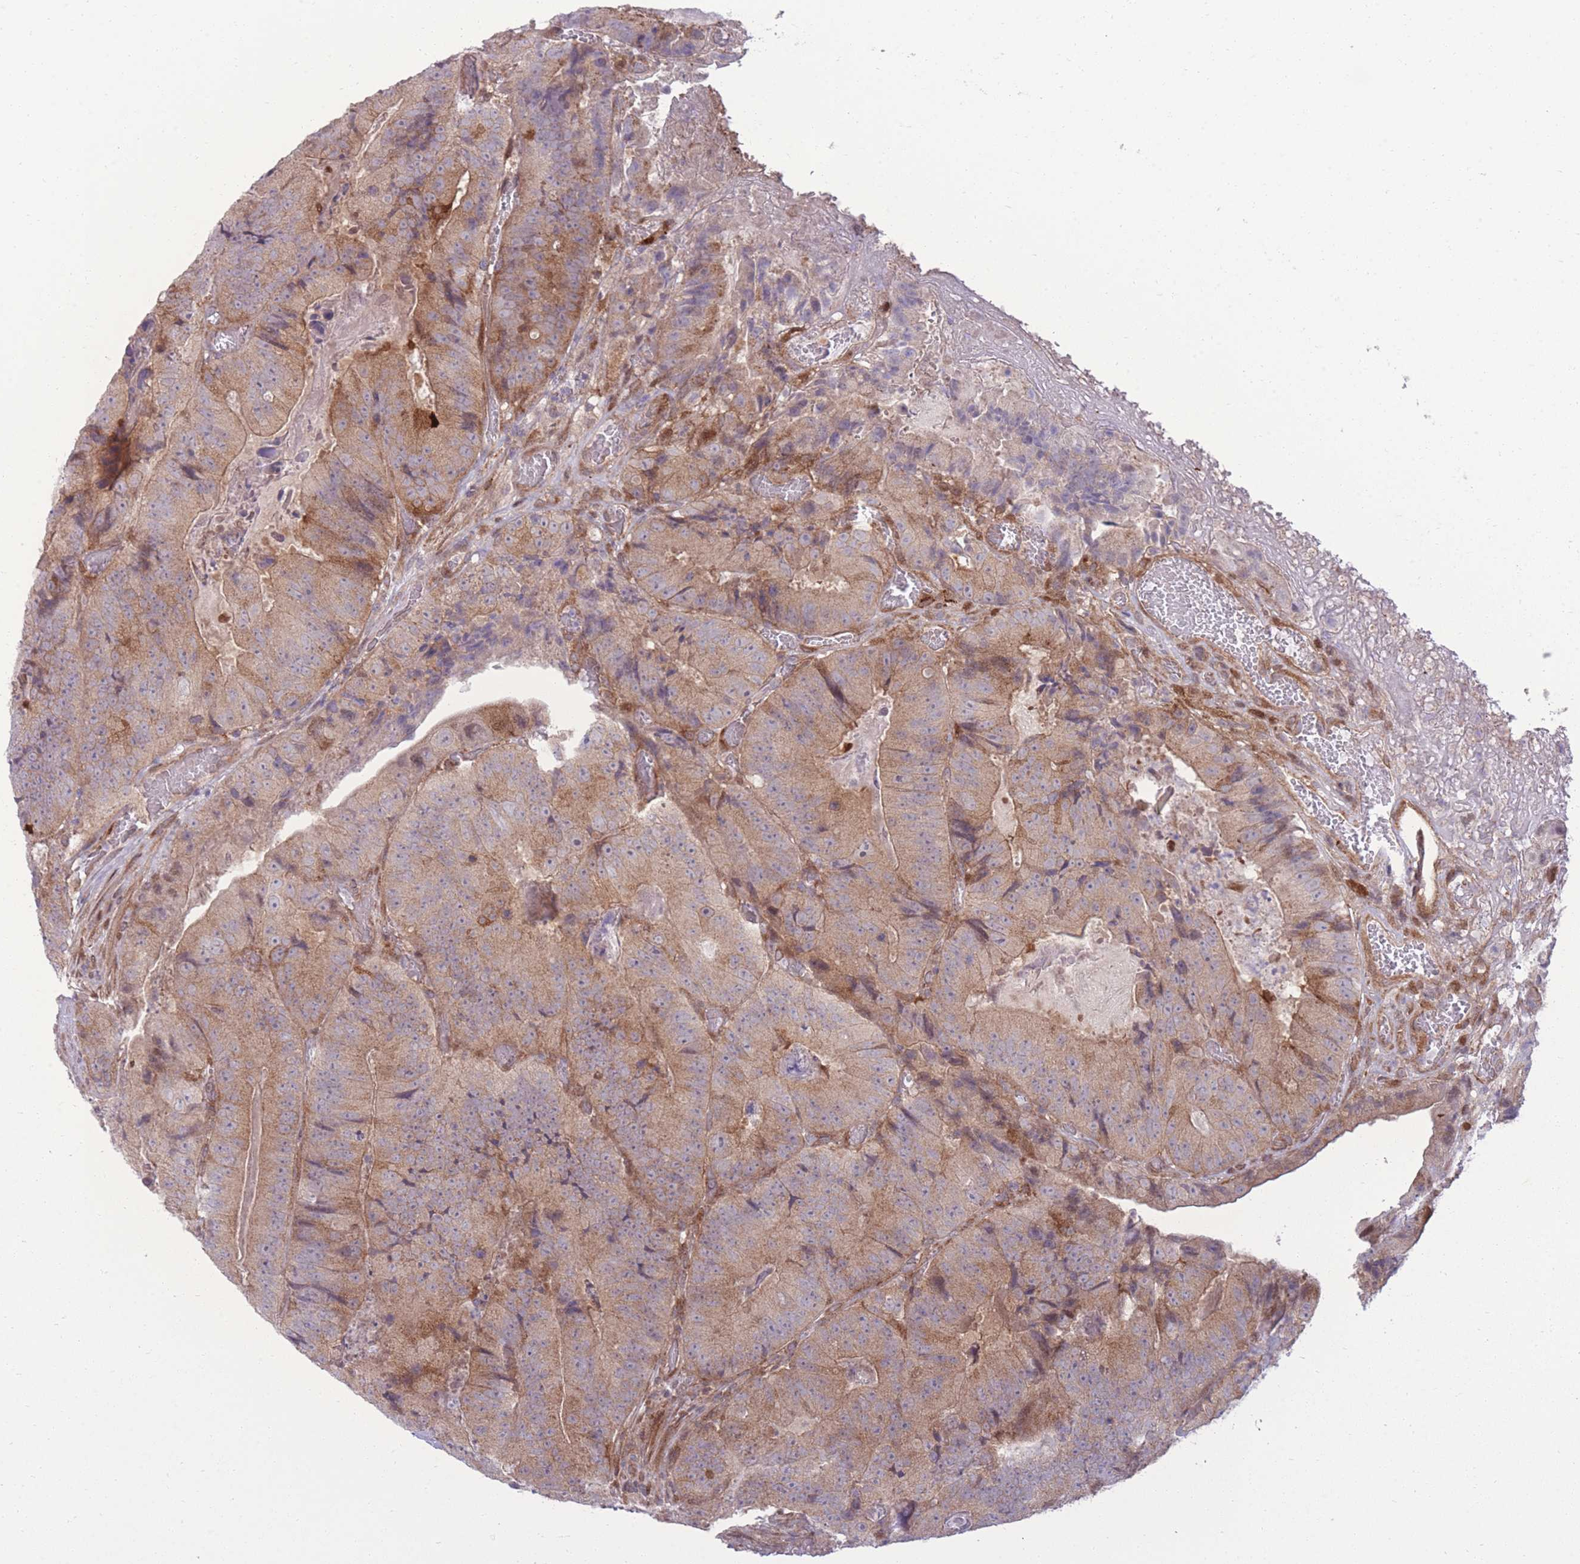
{"staining": {"intensity": "moderate", "quantity": ">75%", "location": "cytoplasmic/membranous"}, "tissue": "colorectal cancer", "cell_type": "Tumor cells", "image_type": "cancer", "snomed": [{"axis": "morphology", "description": "Adenocarcinoma, NOS"}, {"axis": "topography", "description": "Colon"}], "caption": "Colorectal adenocarcinoma was stained to show a protein in brown. There is medium levels of moderate cytoplasmic/membranous staining in about >75% of tumor cells.", "gene": "RIC8A", "patient": {"sex": "female", "age": 86}}